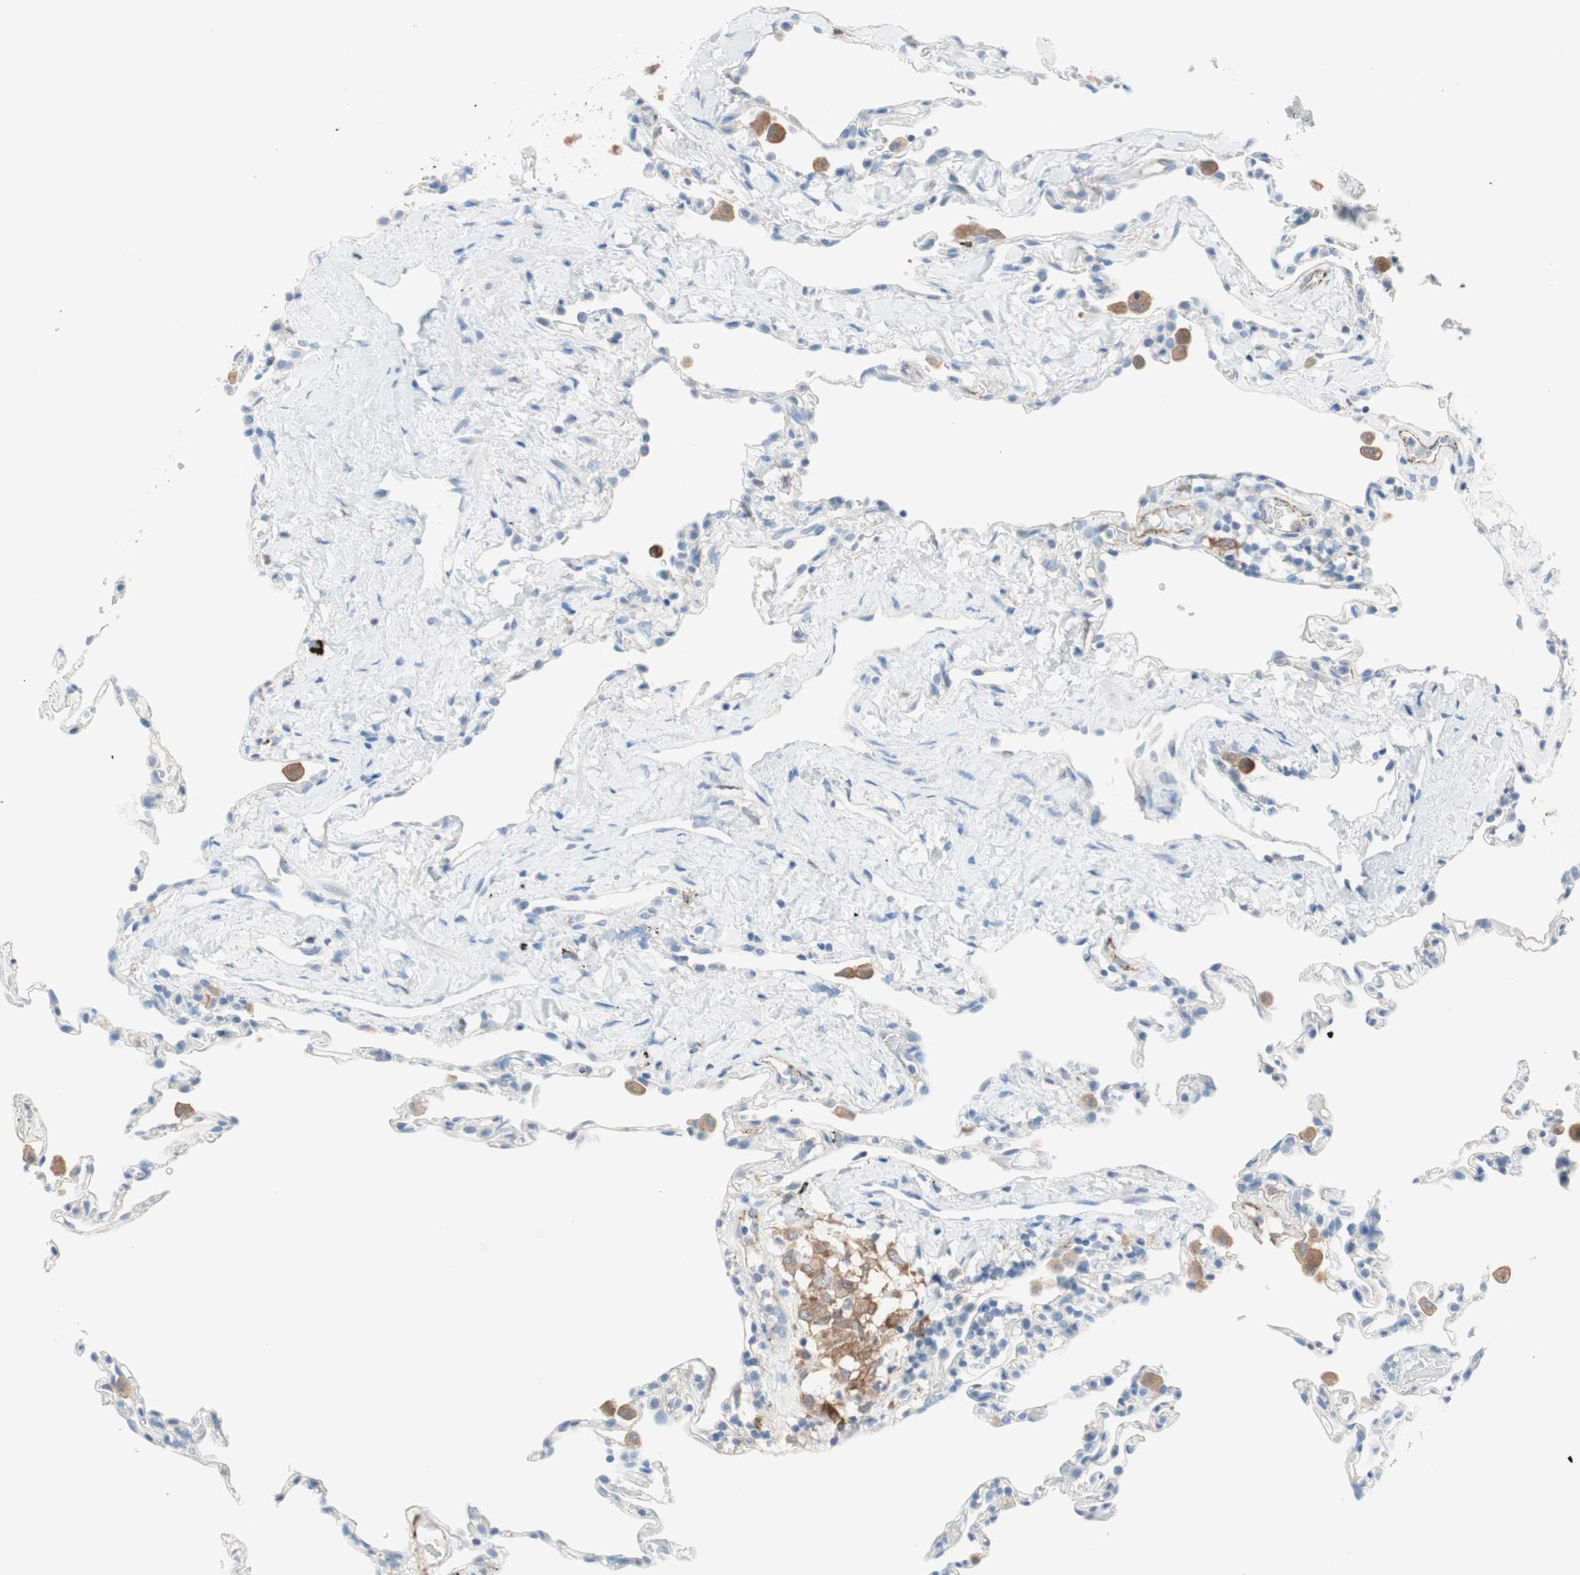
{"staining": {"intensity": "negative", "quantity": "none", "location": "none"}, "tissue": "lung", "cell_type": "Alveolar cells", "image_type": "normal", "snomed": [{"axis": "morphology", "description": "Normal tissue, NOS"}, {"axis": "topography", "description": "Lung"}], "caption": "This is an immunohistochemistry image of unremarkable human lung. There is no positivity in alveolar cells.", "gene": "GLUL", "patient": {"sex": "male", "age": 59}}